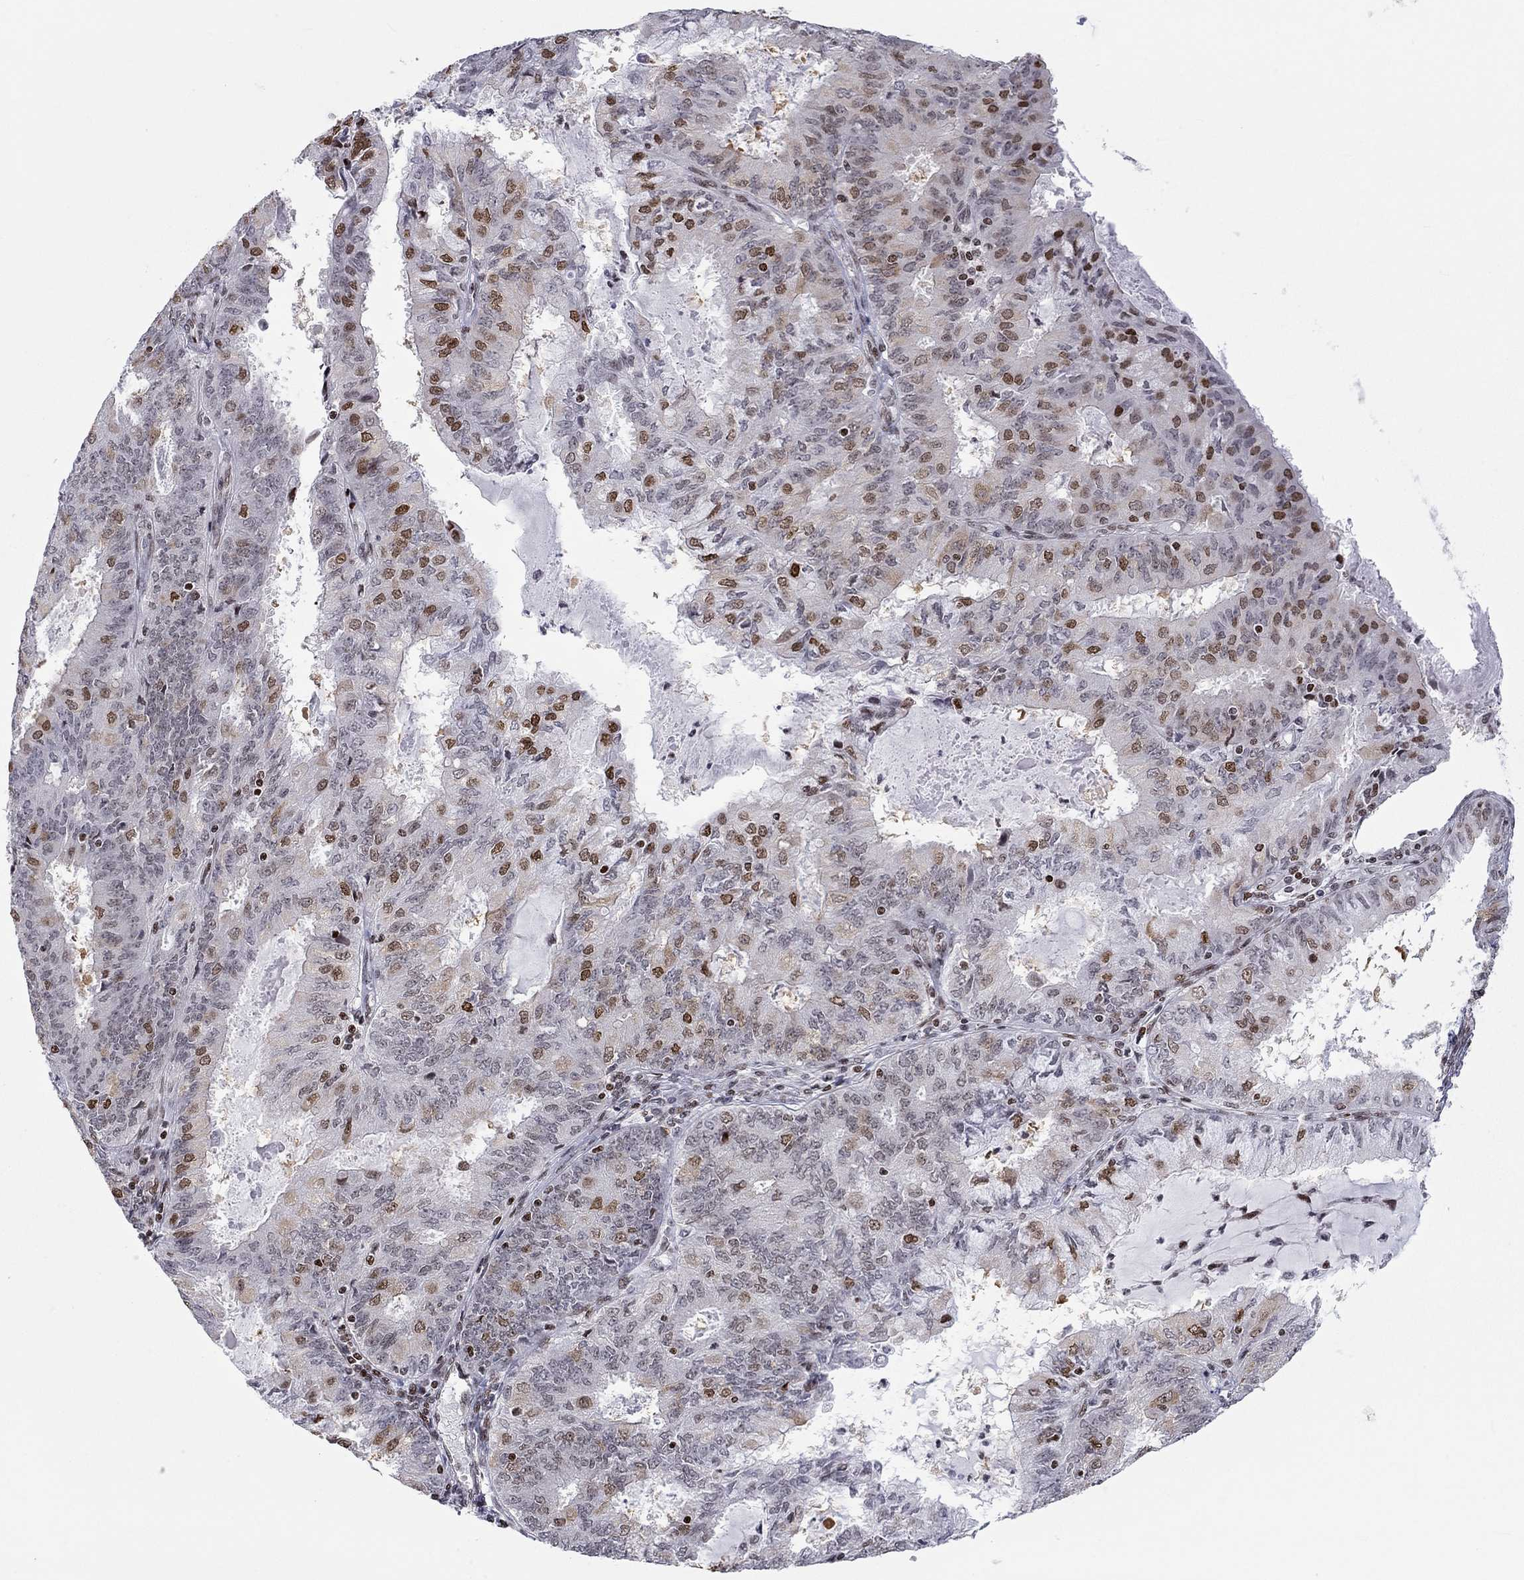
{"staining": {"intensity": "strong", "quantity": "<25%", "location": "nuclear"}, "tissue": "endometrial cancer", "cell_type": "Tumor cells", "image_type": "cancer", "snomed": [{"axis": "morphology", "description": "Adenocarcinoma, NOS"}, {"axis": "topography", "description": "Endometrium"}], "caption": "This photomicrograph displays immunohistochemistry staining of endometrial adenocarcinoma, with medium strong nuclear expression in approximately <25% of tumor cells.", "gene": "H2AX", "patient": {"sex": "female", "age": 57}}